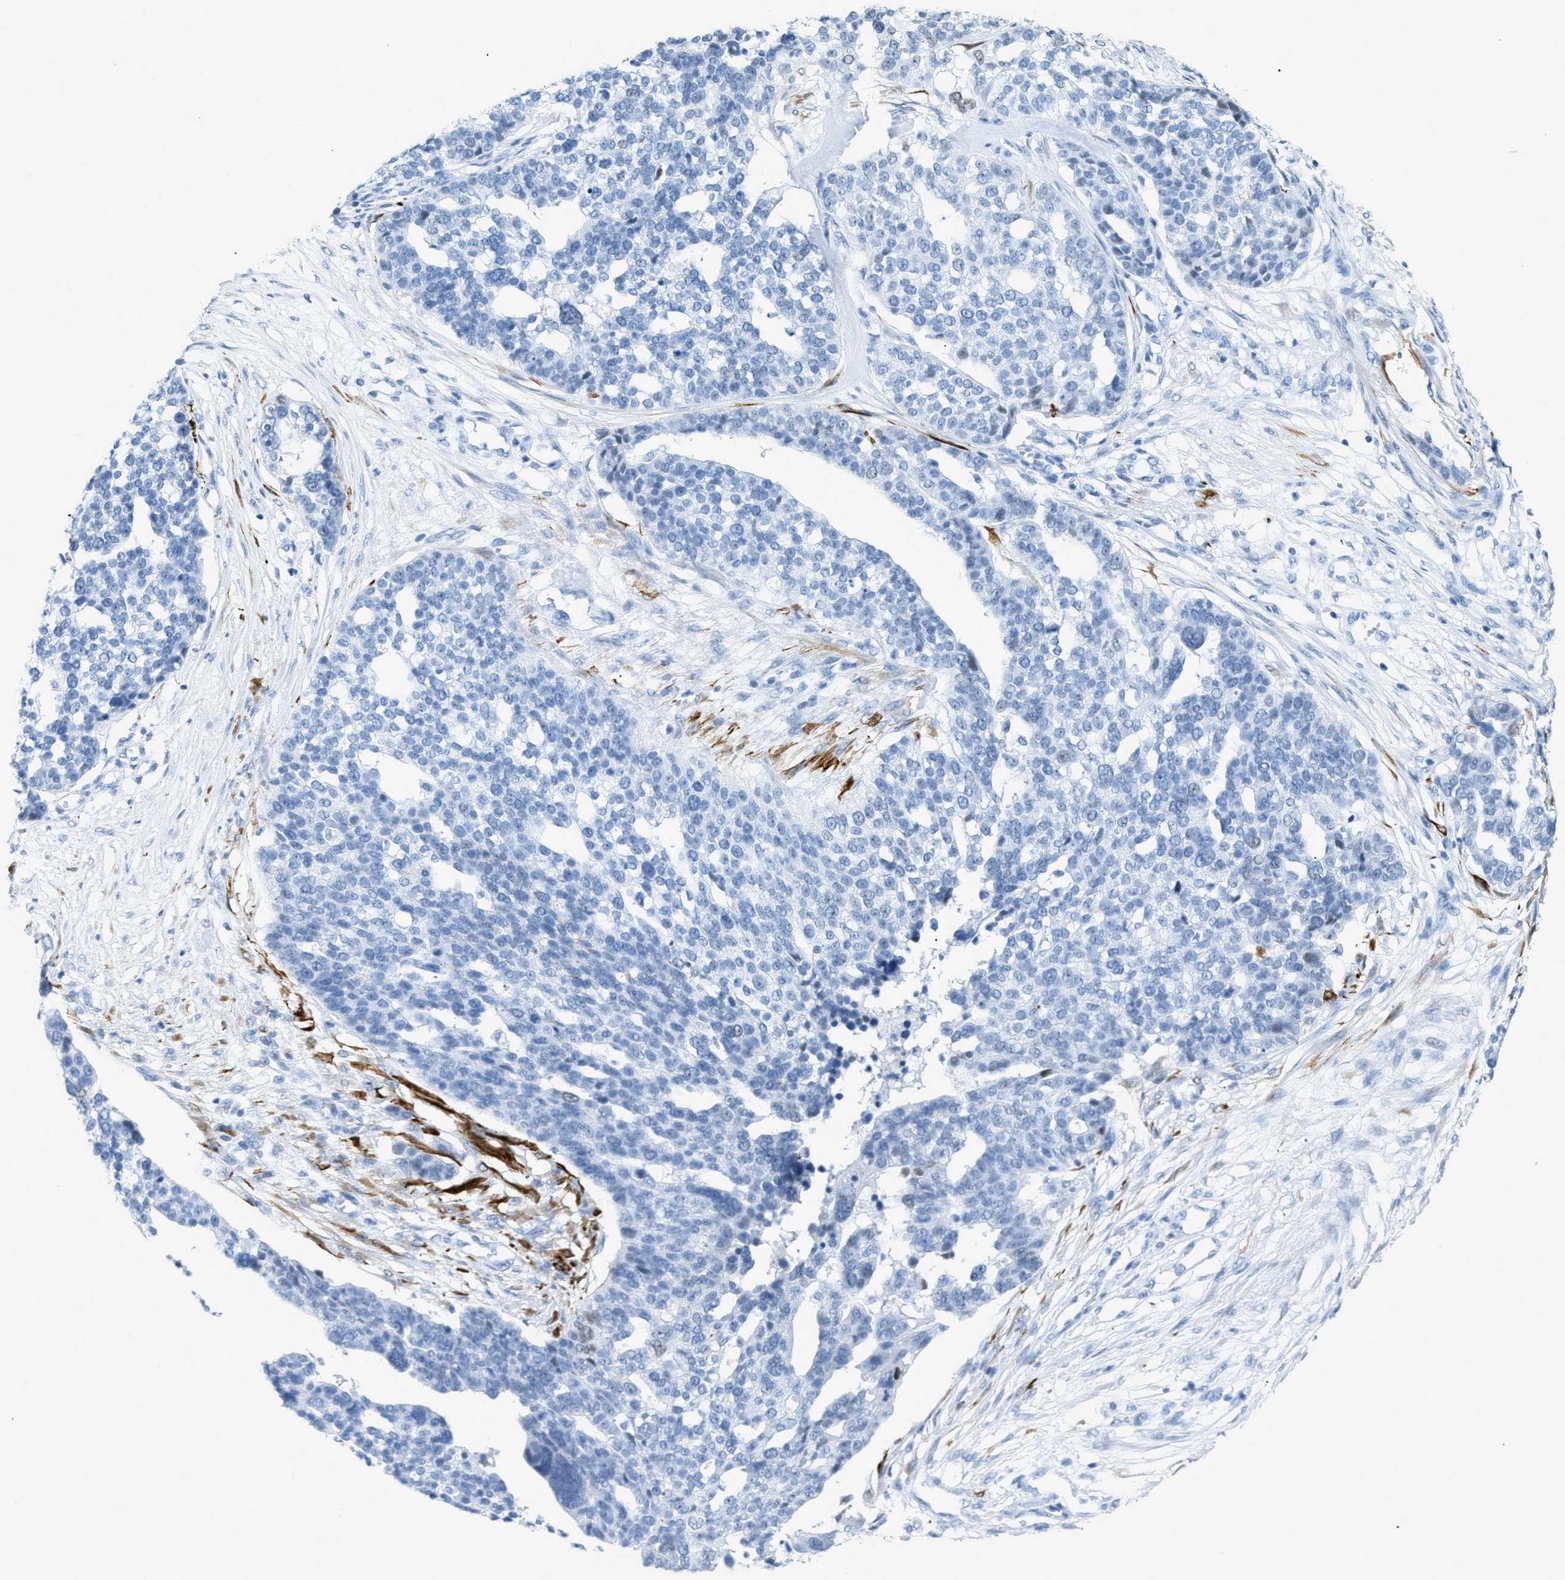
{"staining": {"intensity": "negative", "quantity": "none", "location": "none"}, "tissue": "ovarian cancer", "cell_type": "Tumor cells", "image_type": "cancer", "snomed": [{"axis": "morphology", "description": "Cystadenocarcinoma, serous, NOS"}, {"axis": "topography", "description": "Ovary"}], "caption": "Tumor cells are negative for protein expression in human ovarian cancer.", "gene": "DES", "patient": {"sex": "female", "age": 59}}